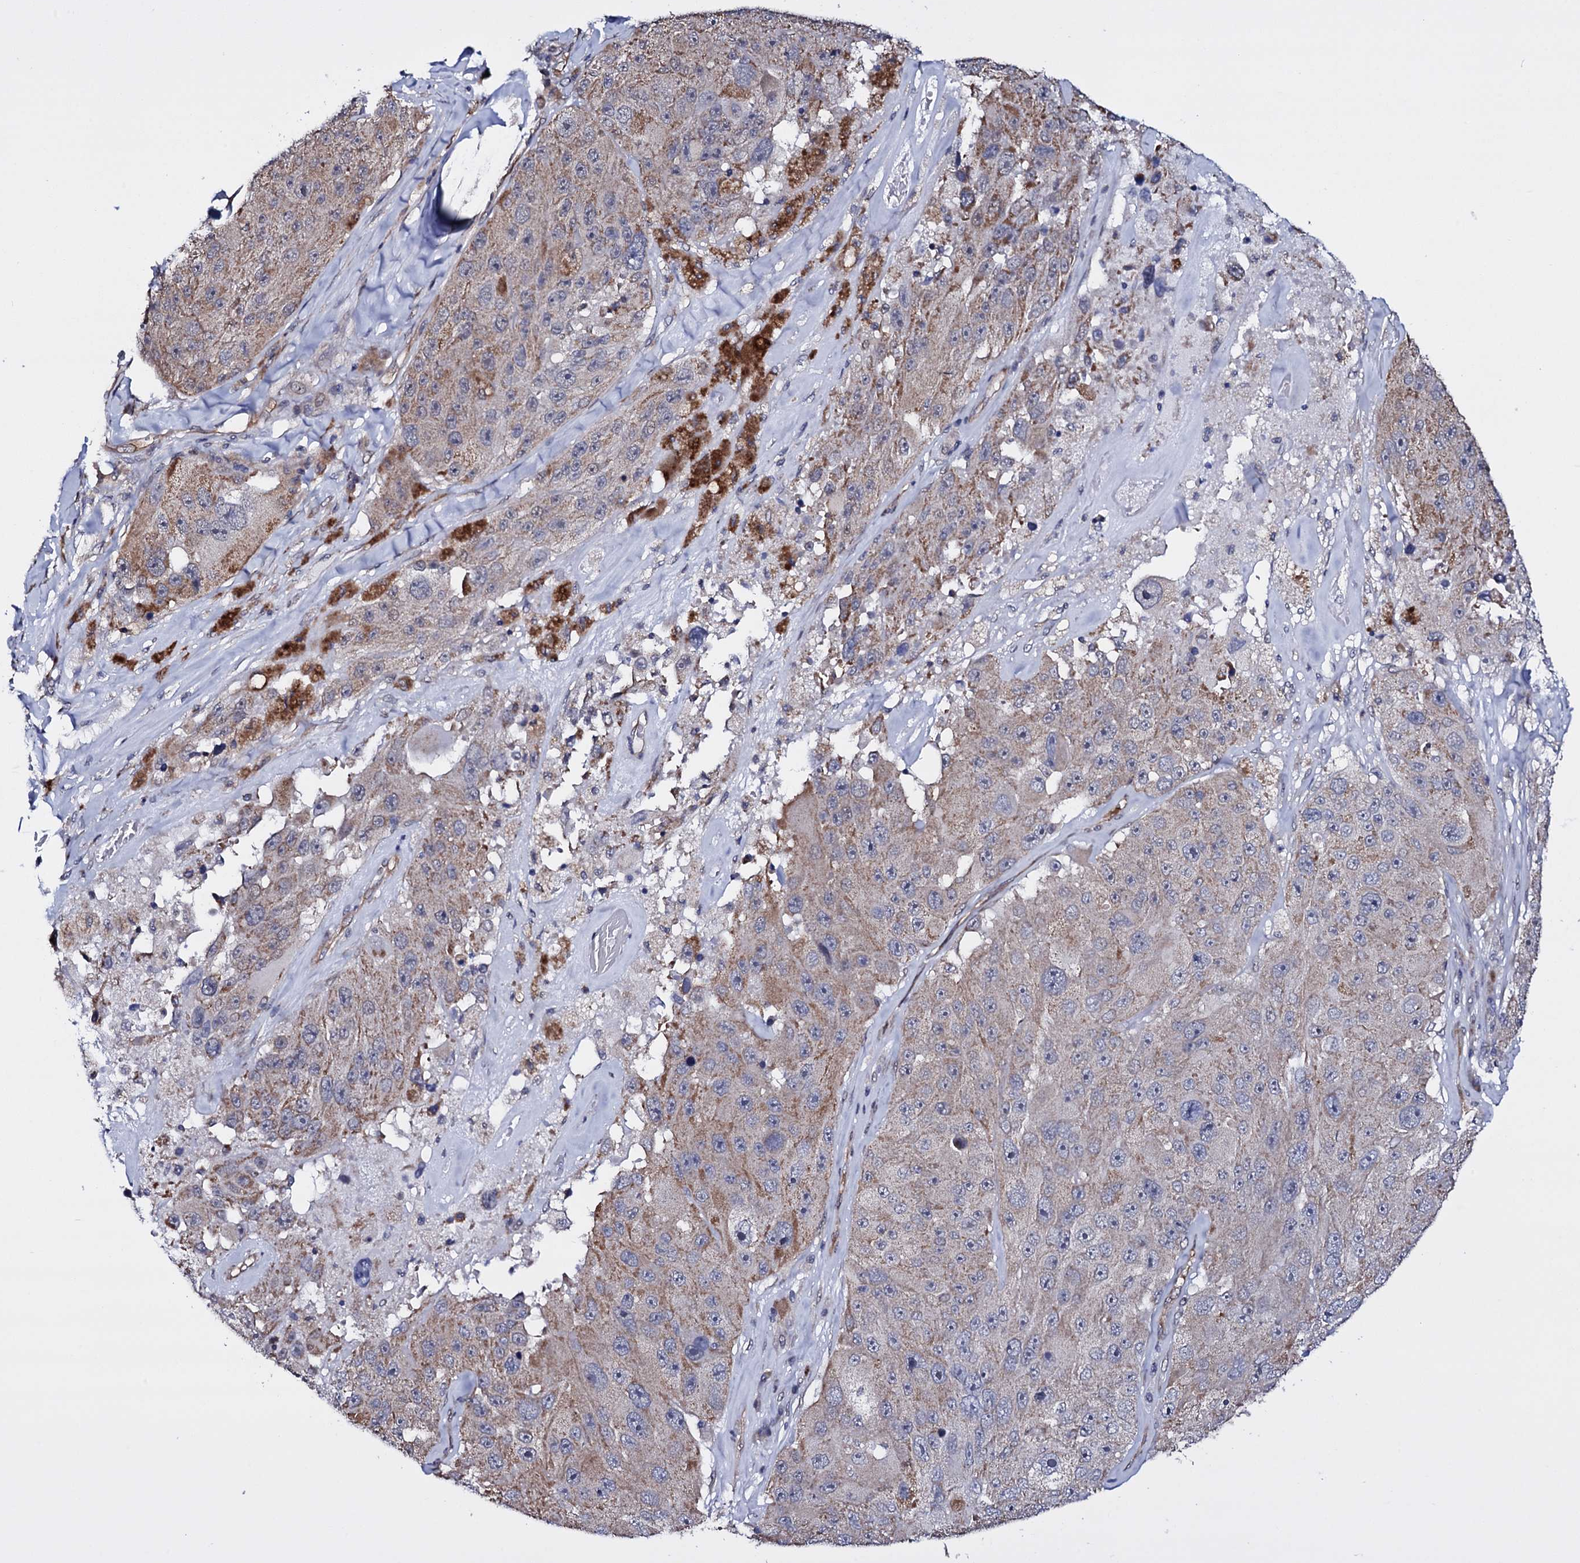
{"staining": {"intensity": "weak", "quantity": "<25%", "location": "cytoplasmic/membranous"}, "tissue": "melanoma", "cell_type": "Tumor cells", "image_type": "cancer", "snomed": [{"axis": "morphology", "description": "Malignant melanoma, Metastatic site"}, {"axis": "topography", "description": "Lymph node"}], "caption": "Malignant melanoma (metastatic site) stained for a protein using immunohistochemistry (IHC) displays no expression tumor cells.", "gene": "GAREM1", "patient": {"sex": "male", "age": 62}}